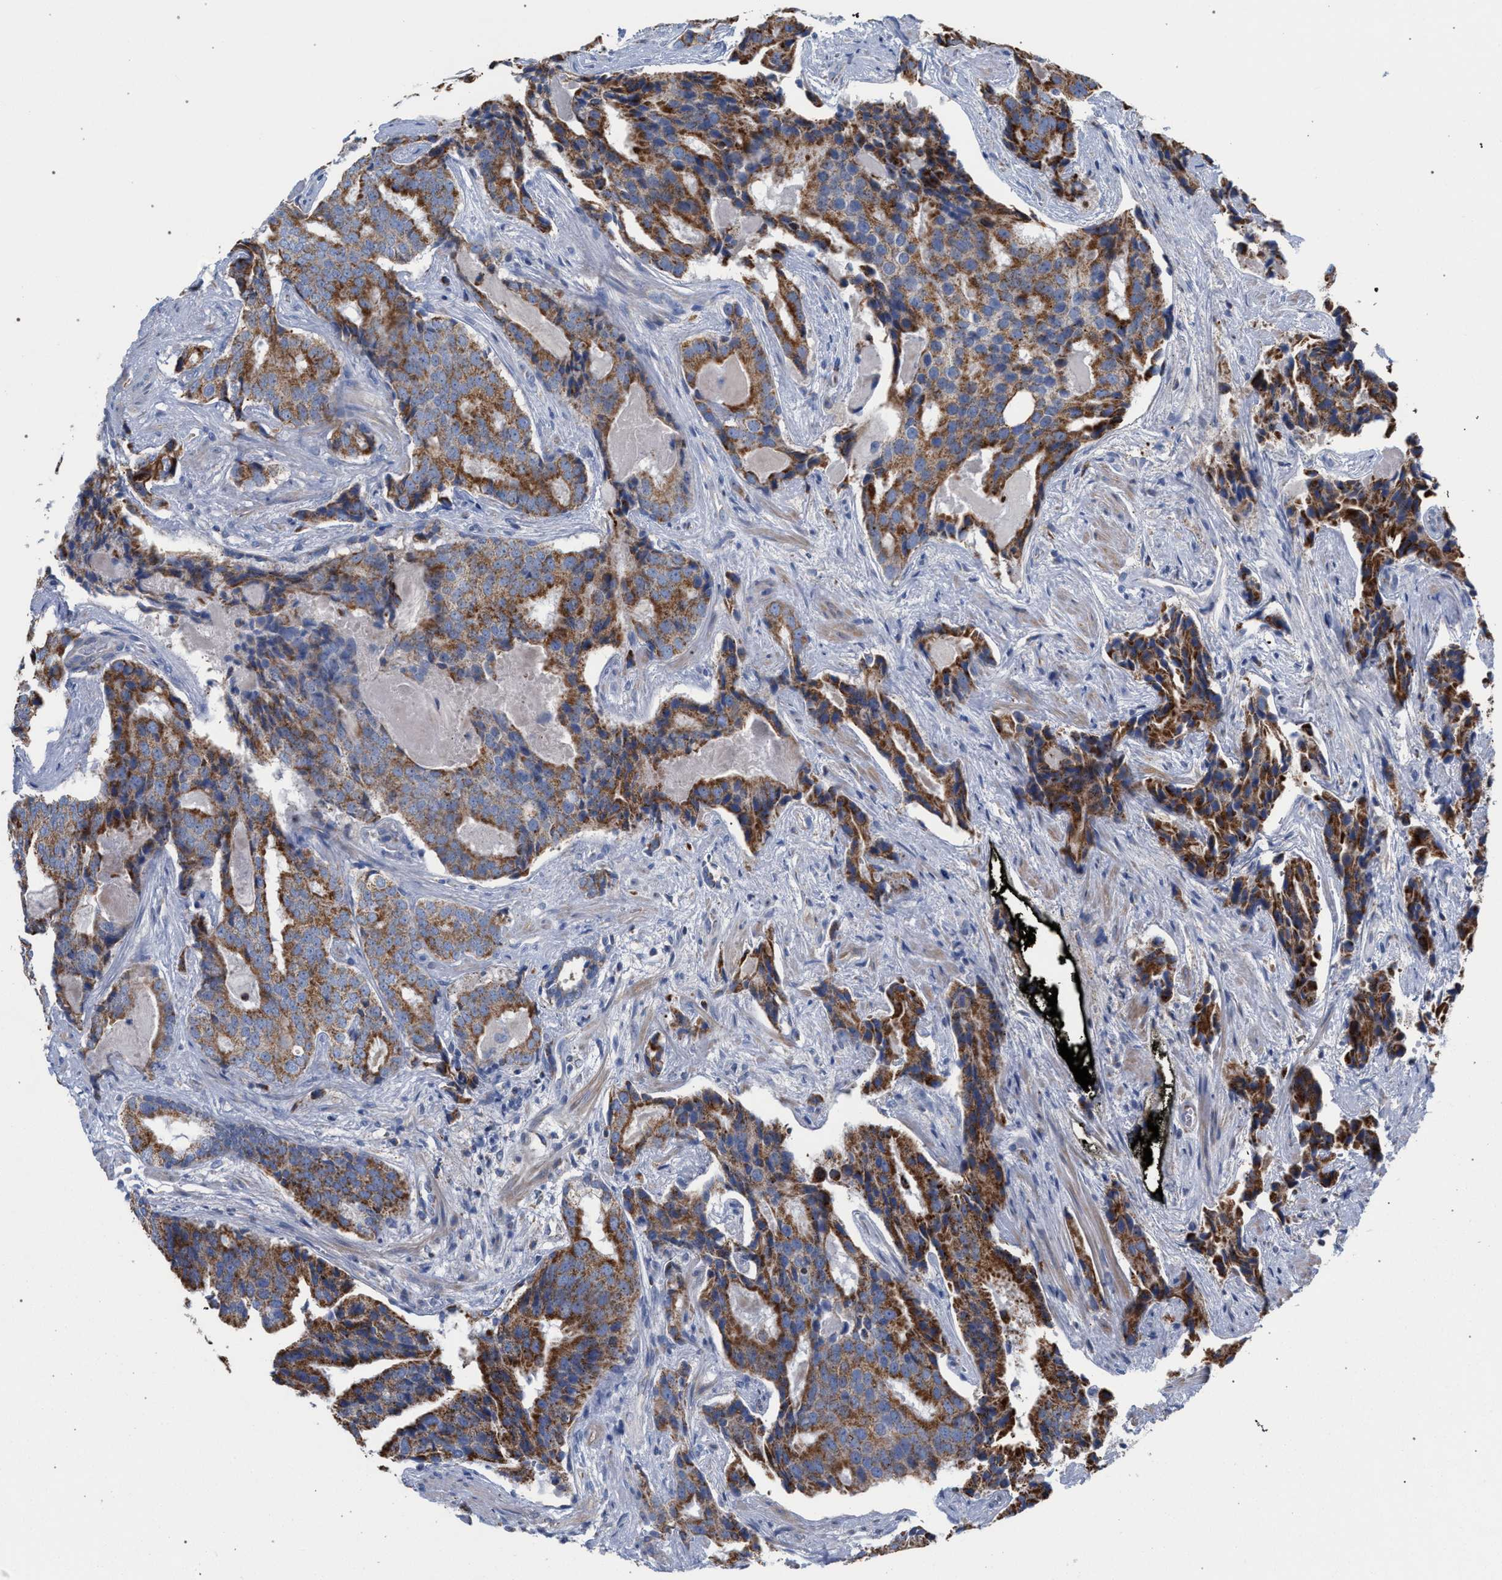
{"staining": {"intensity": "strong", "quantity": ">75%", "location": "cytoplasmic/membranous"}, "tissue": "prostate cancer", "cell_type": "Tumor cells", "image_type": "cancer", "snomed": [{"axis": "morphology", "description": "Adenocarcinoma, High grade"}, {"axis": "topography", "description": "Prostate"}], "caption": "Brown immunohistochemical staining in human adenocarcinoma (high-grade) (prostate) reveals strong cytoplasmic/membranous positivity in approximately >75% of tumor cells.", "gene": "ECI2", "patient": {"sex": "male", "age": 58}}